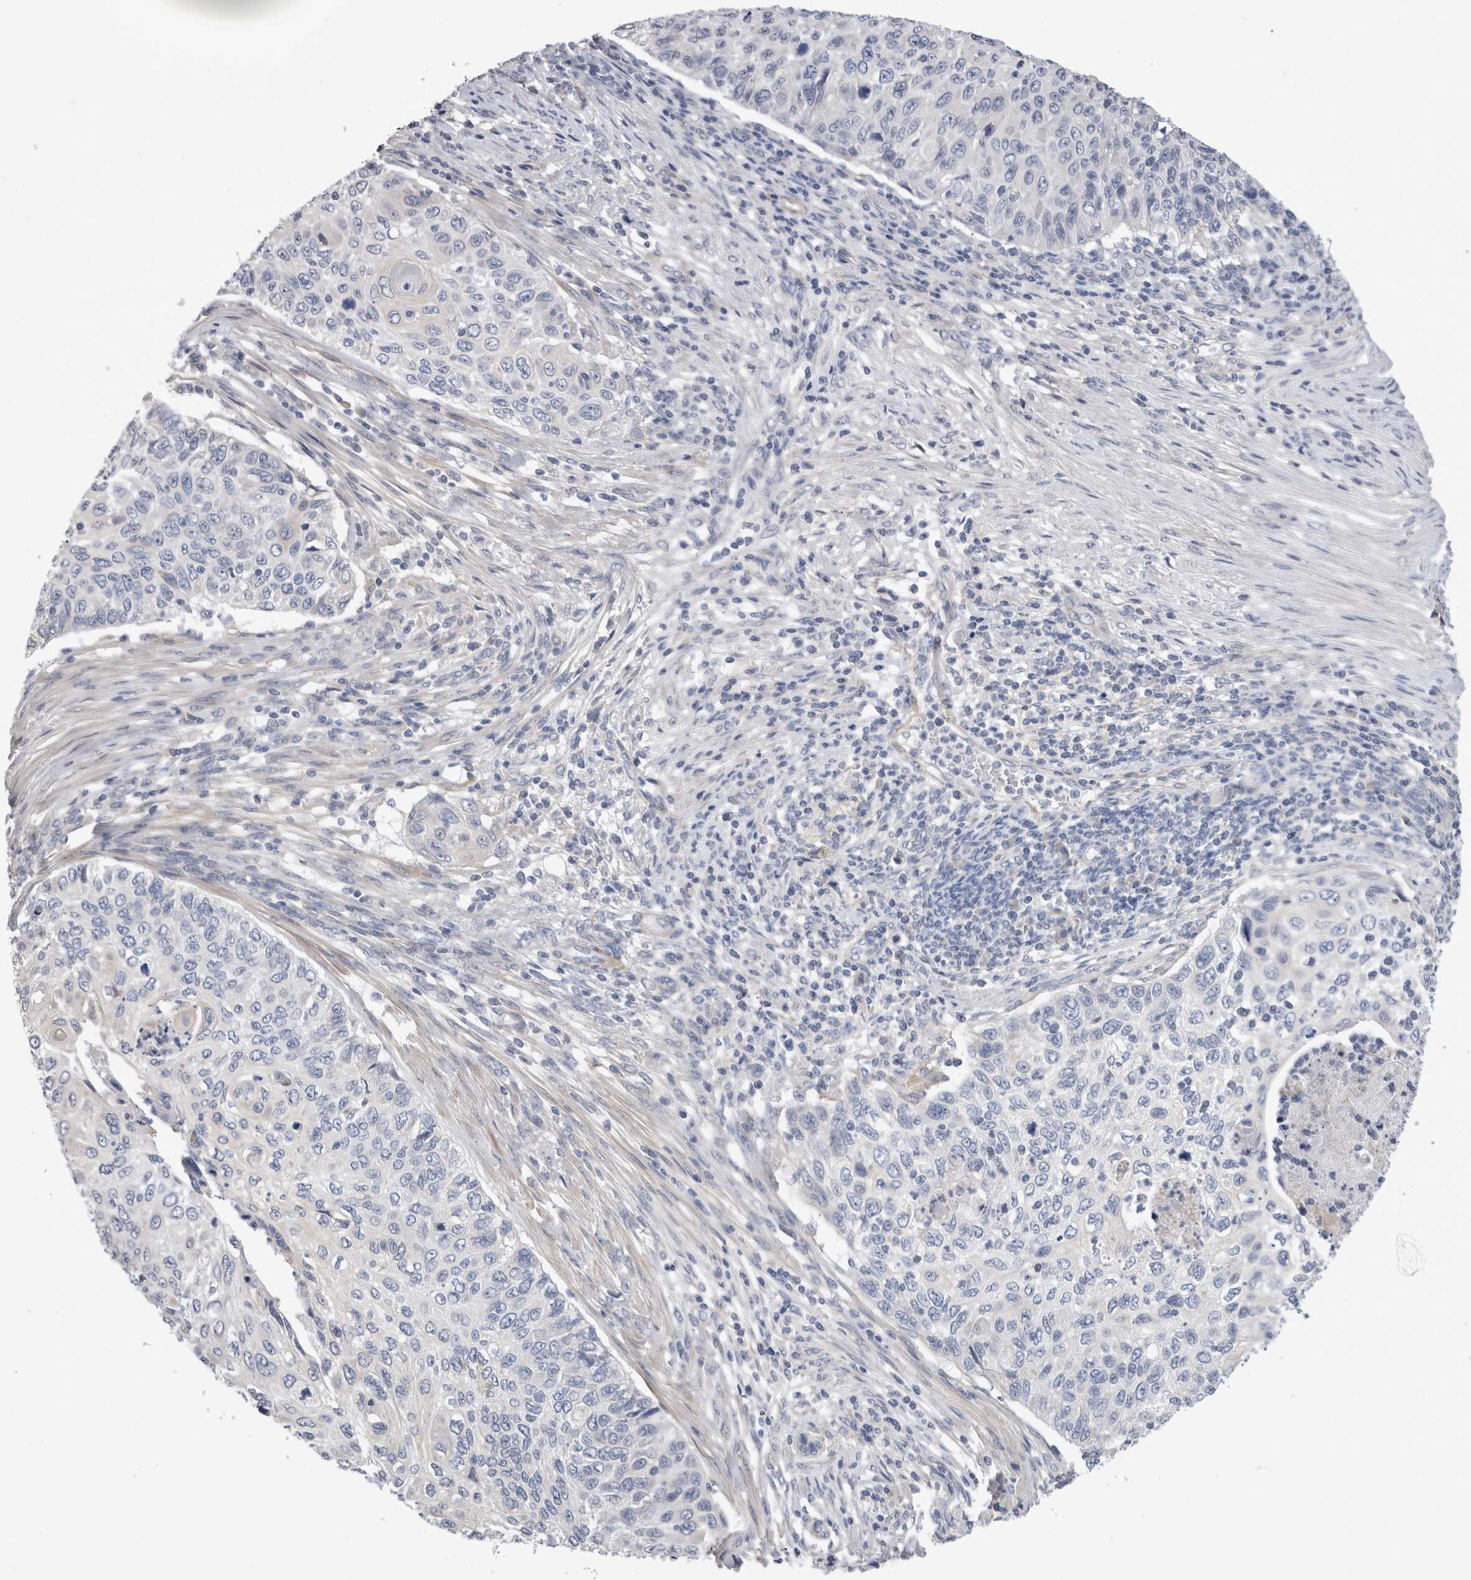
{"staining": {"intensity": "negative", "quantity": "none", "location": "none"}, "tissue": "cervical cancer", "cell_type": "Tumor cells", "image_type": "cancer", "snomed": [{"axis": "morphology", "description": "Squamous cell carcinoma, NOS"}, {"axis": "topography", "description": "Cervix"}], "caption": "IHC photomicrograph of human cervical cancer (squamous cell carcinoma) stained for a protein (brown), which displays no staining in tumor cells.", "gene": "SMAP2", "patient": {"sex": "female", "age": 70}}